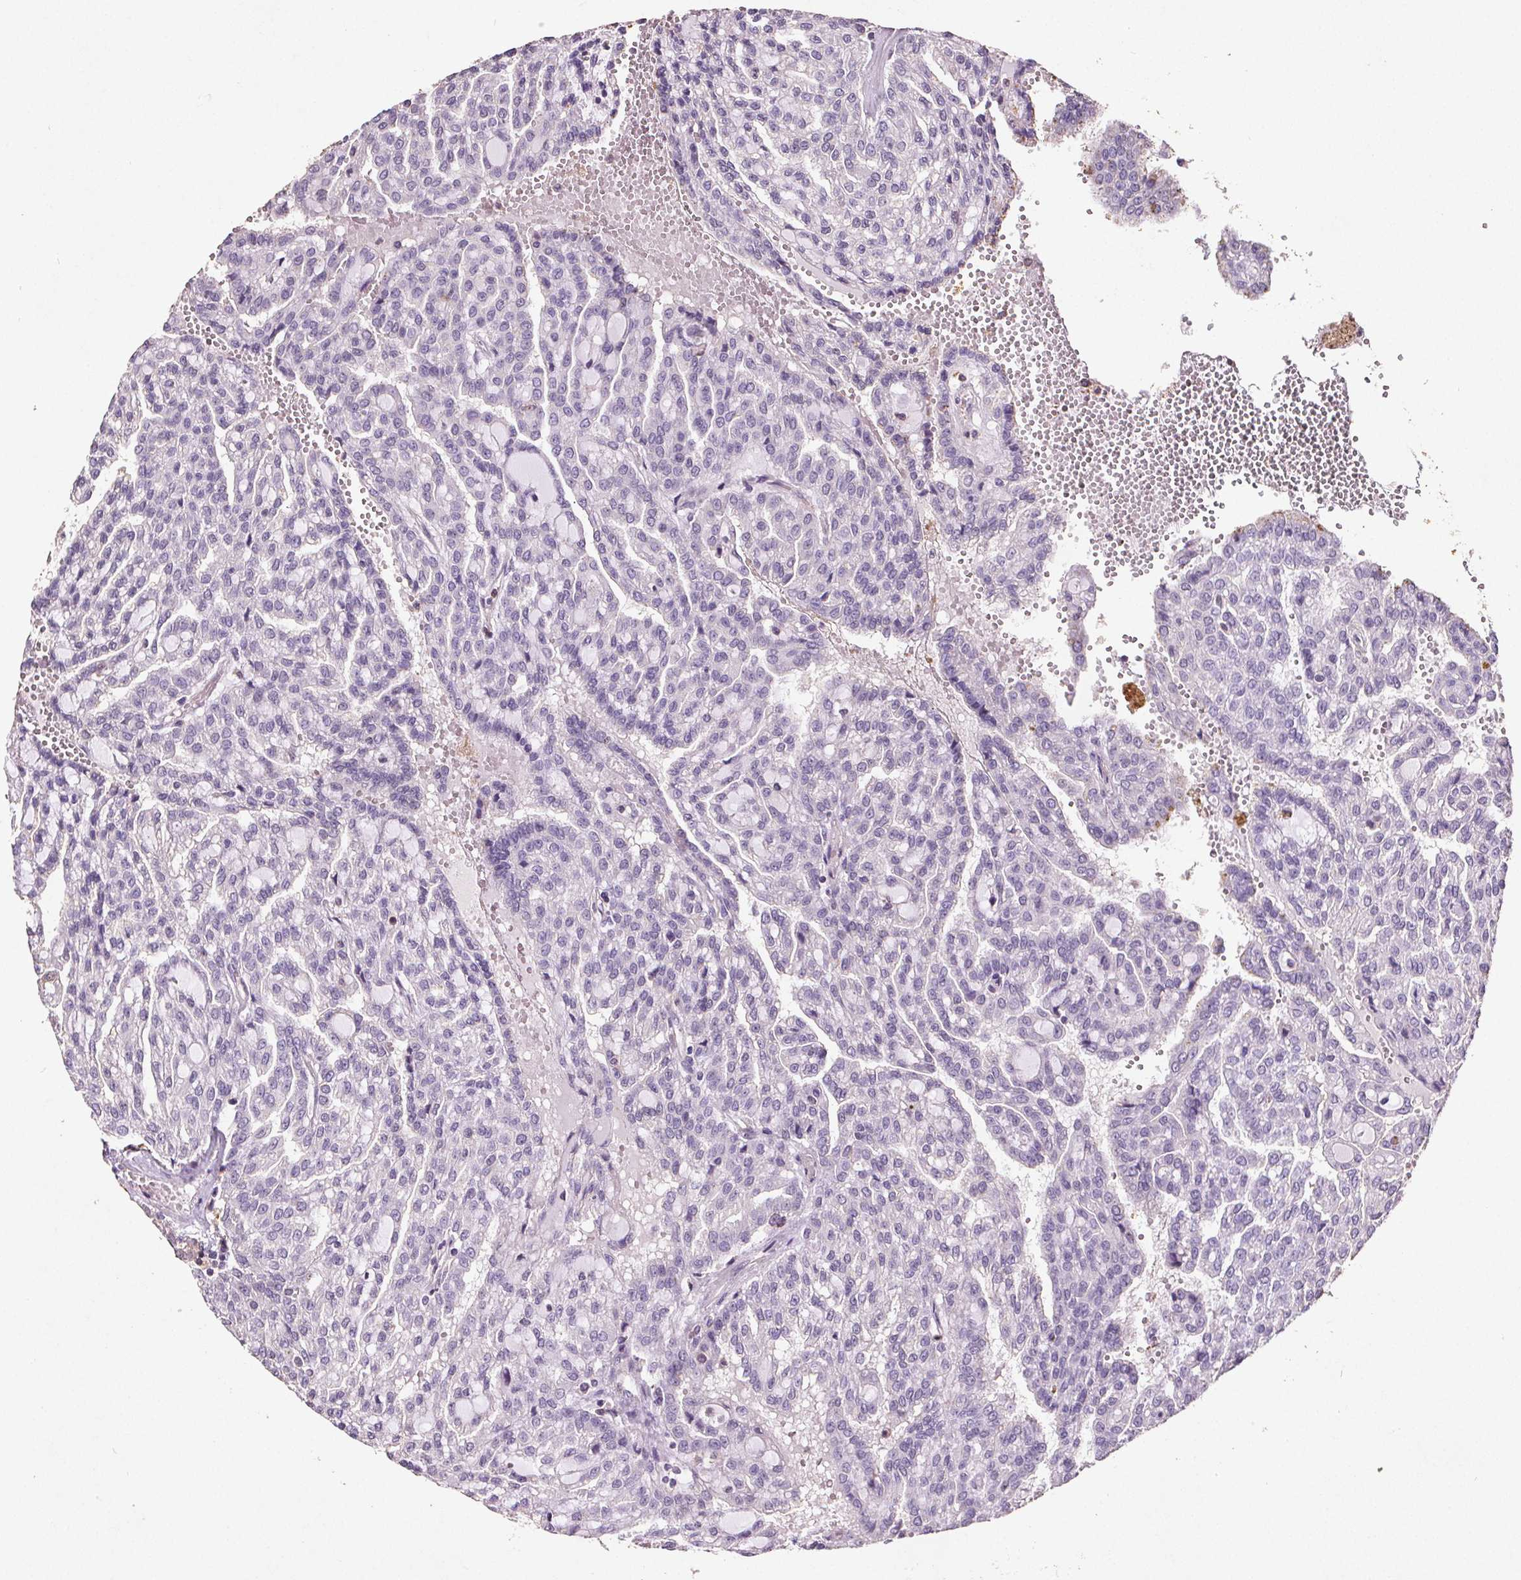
{"staining": {"intensity": "negative", "quantity": "none", "location": "none"}, "tissue": "renal cancer", "cell_type": "Tumor cells", "image_type": "cancer", "snomed": [{"axis": "morphology", "description": "Adenocarcinoma, NOS"}, {"axis": "topography", "description": "Kidney"}], "caption": "The histopathology image displays no significant staining in tumor cells of renal adenocarcinoma.", "gene": "C19orf84", "patient": {"sex": "male", "age": 63}}